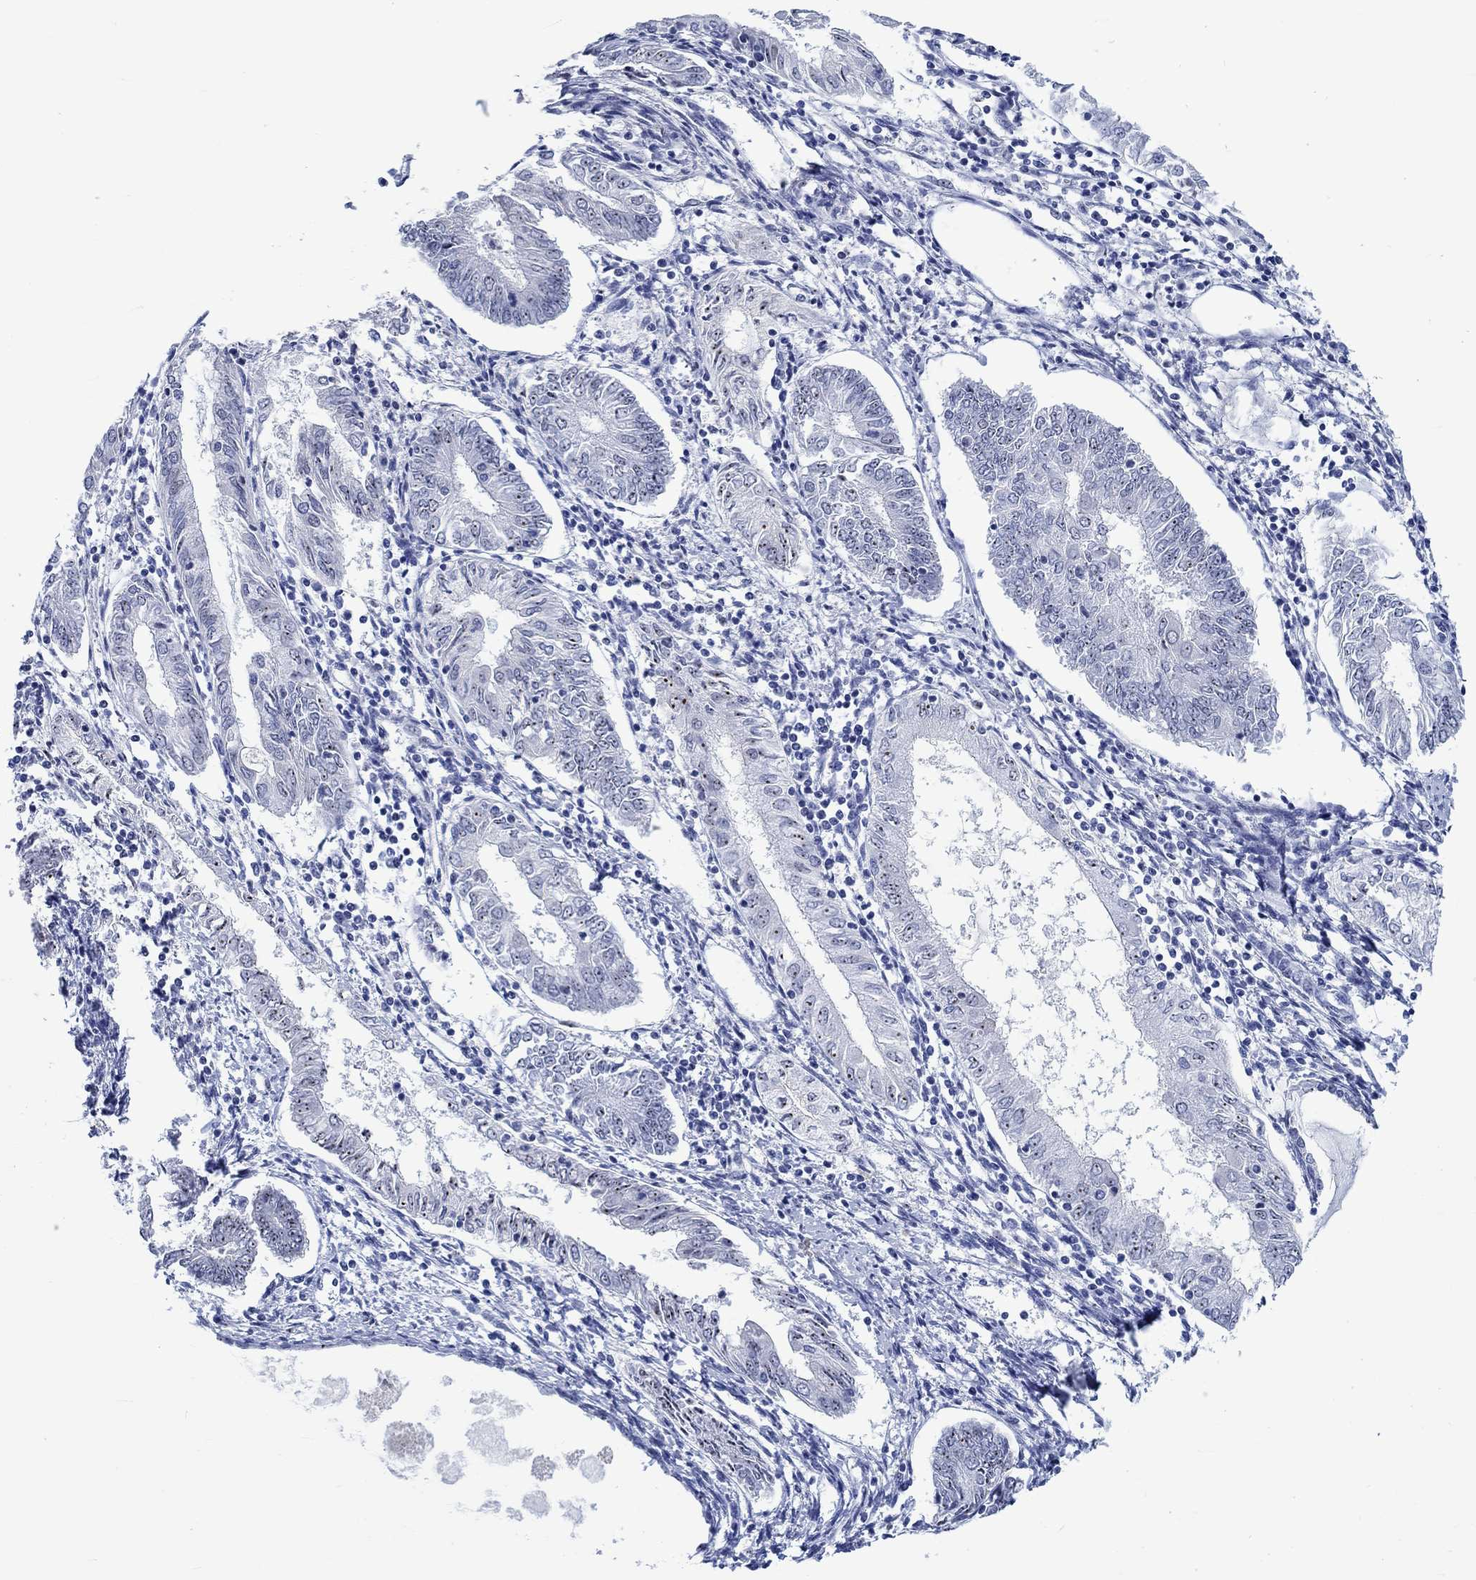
{"staining": {"intensity": "strong", "quantity": "25%-75%", "location": "nuclear"}, "tissue": "endometrial cancer", "cell_type": "Tumor cells", "image_type": "cancer", "snomed": [{"axis": "morphology", "description": "Adenocarcinoma, NOS"}, {"axis": "topography", "description": "Endometrium"}], "caption": "Tumor cells show high levels of strong nuclear expression in about 25%-75% of cells in human endometrial adenocarcinoma.", "gene": "ZNF446", "patient": {"sex": "female", "age": 68}}